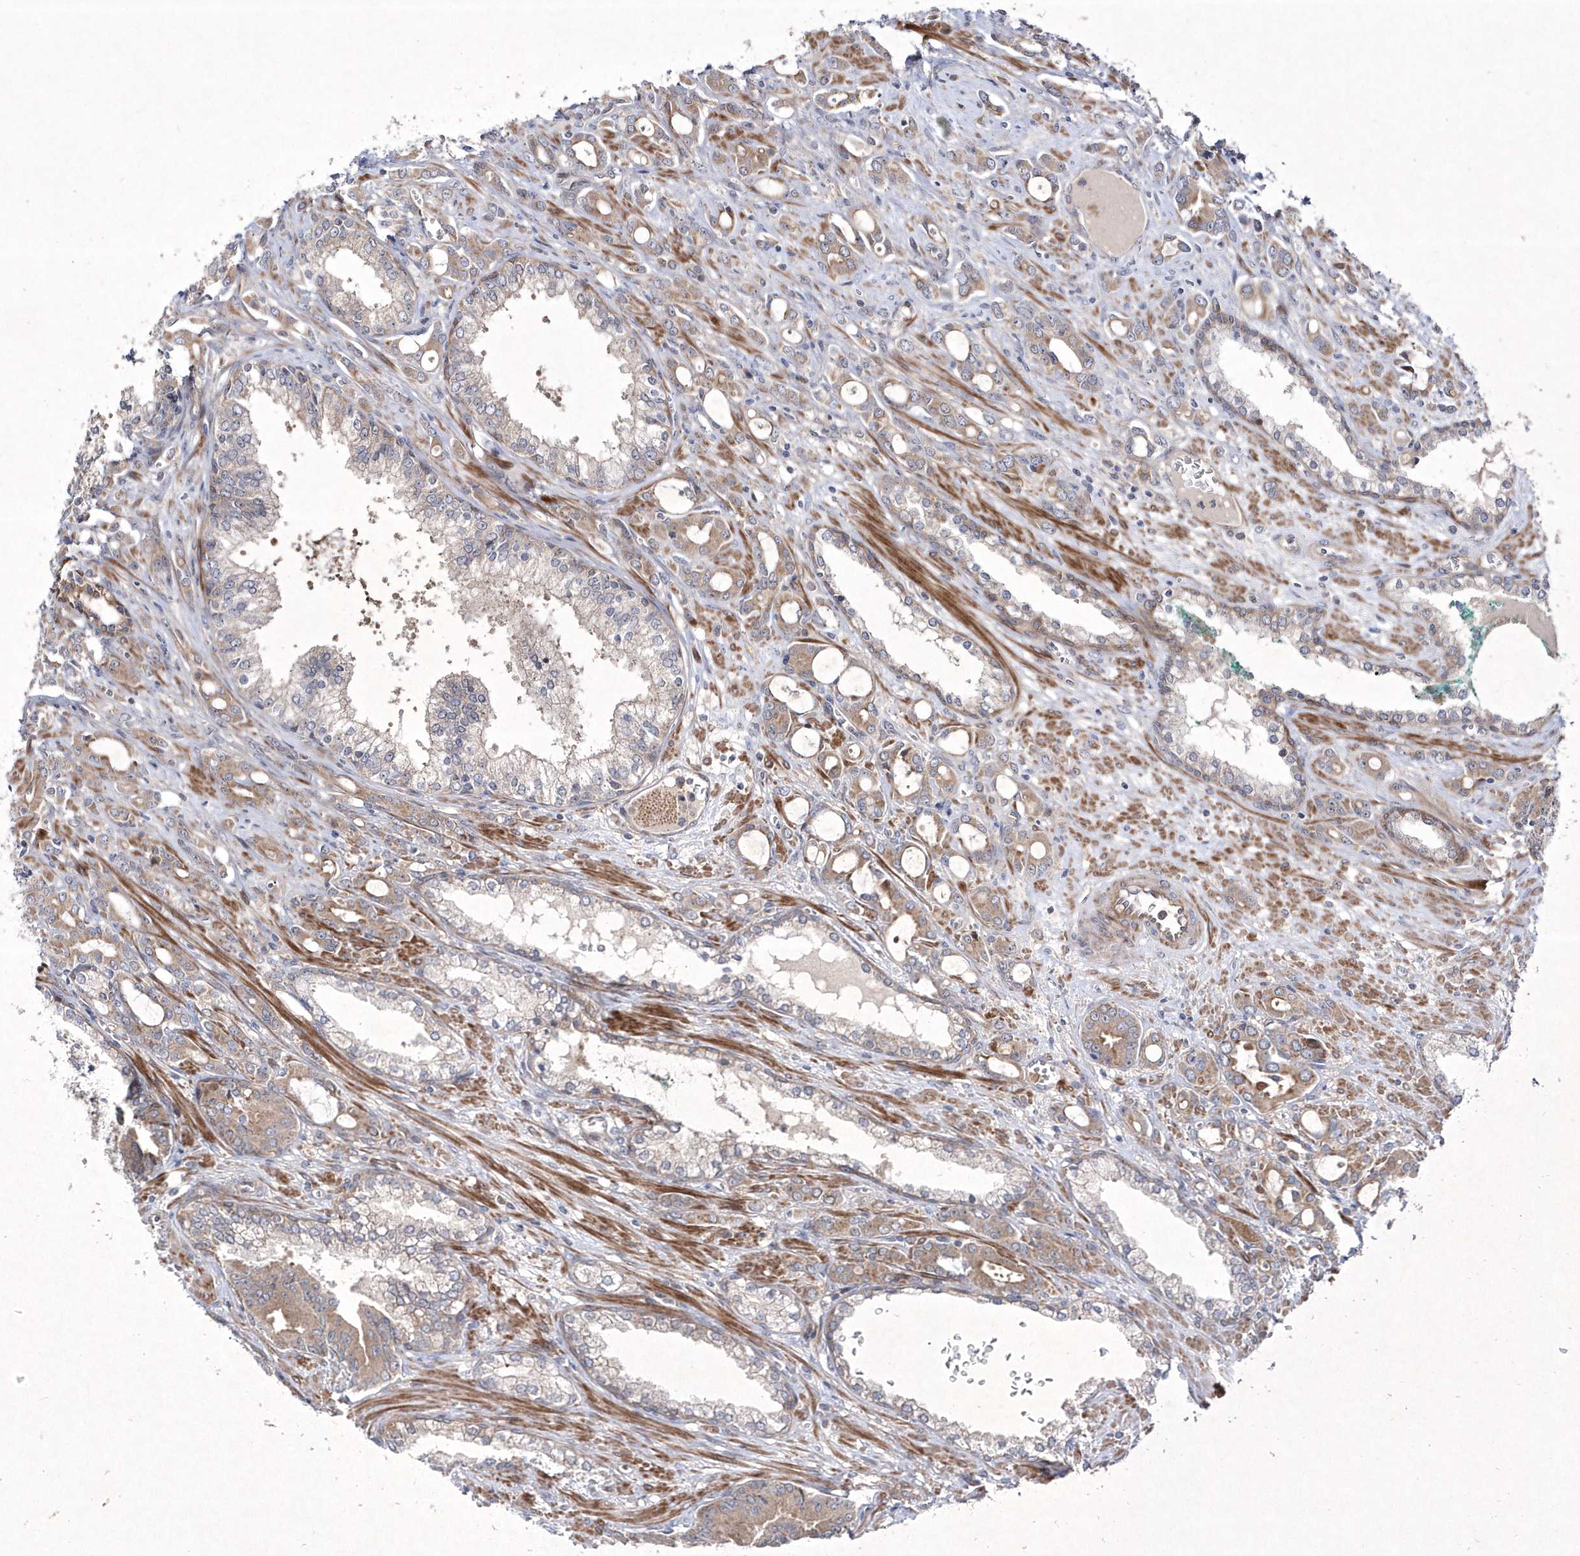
{"staining": {"intensity": "weak", "quantity": ">75%", "location": "cytoplasmic/membranous"}, "tissue": "prostate cancer", "cell_type": "Tumor cells", "image_type": "cancer", "snomed": [{"axis": "morphology", "description": "Adenocarcinoma, High grade"}, {"axis": "topography", "description": "Prostate"}], "caption": "Human prostate high-grade adenocarcinoma stained with a protein marker demonstrates weak staining in tumor cells.", "gene": "DSPP", "patient": {"sex": "male", "age": 72}}